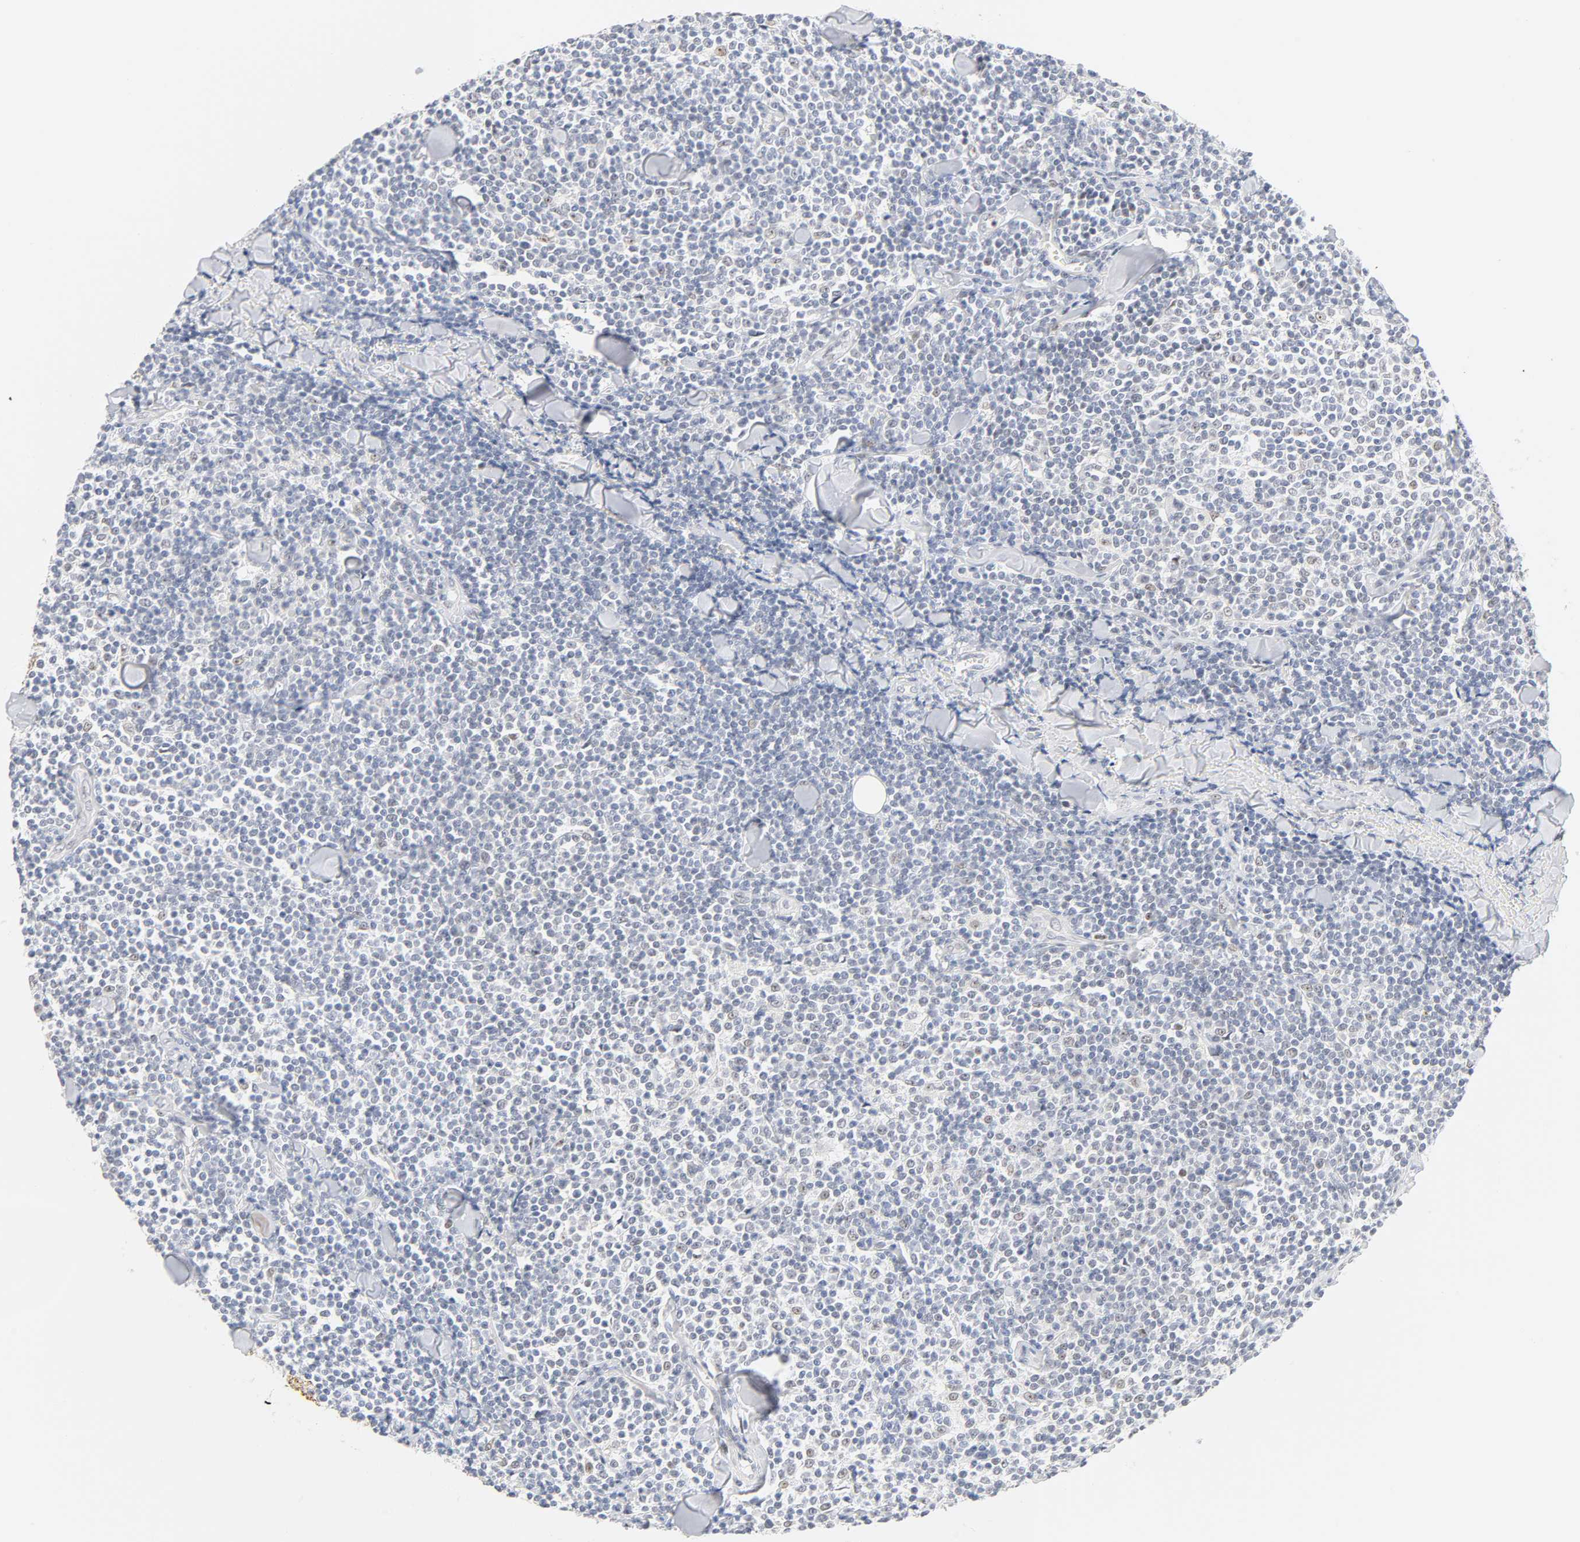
{"staining": {"intensity": "weak", "quantity": "<25%", "location": "nuclear"}, "tissue": "lymphoma", "cell_type": "Tumor cells", "image_type": "cancer", "snomed": [{"axis": "morphology", "description": "Malignant lymphoma, non-Hodgkin's type, Low grade"}, {"axis": "topography", "description": "Soft tissue"}], "caption": "Protein analysis of lymphoma demonstrates no significant staining in tumor cells. Brightfield microscopy of immunohistochemistry stained with DAB (3,3'-diaminobenzidine) (brown) and hematoxylin (blue), captured at high magnification.", "gene": "MNAT1", "patient": {"sex": "male", "age": 92}}